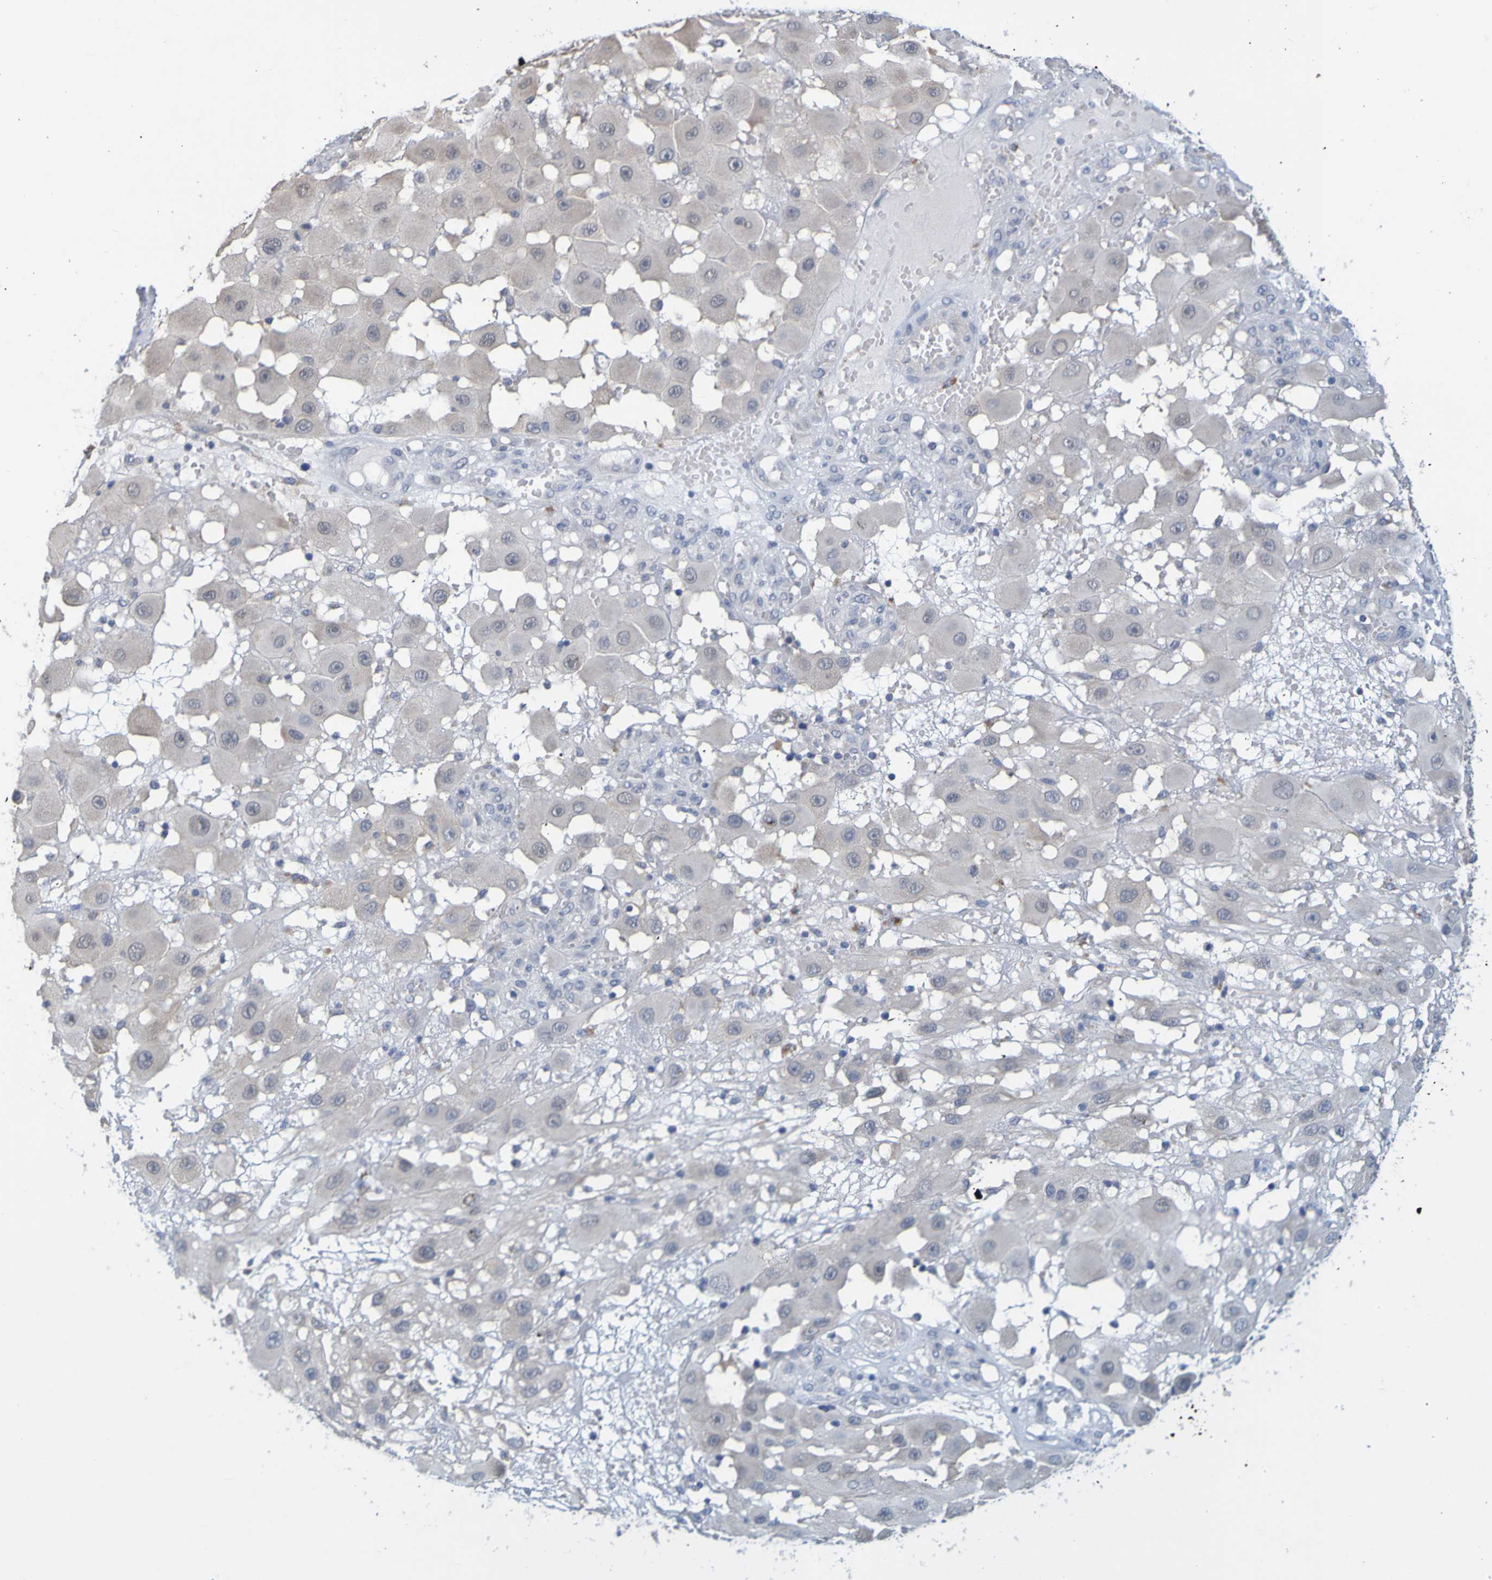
{"staining": {"intensity": "negative", "quantity": "none", "location": "none"}, "tissue": "melanoma", "cell_type": "Tumor cells", "image_type": "cancer", "snomed": [{"axis": "morphology", "description": "Malignant melanoma, NOS"}, {"axis": "topography", "description": "Skin"}], "caption": "Tumor cells show no significant staining in malignant melanoma.", "gene": "ENDOU", "patient": {"sex": "female", "age": 81}}